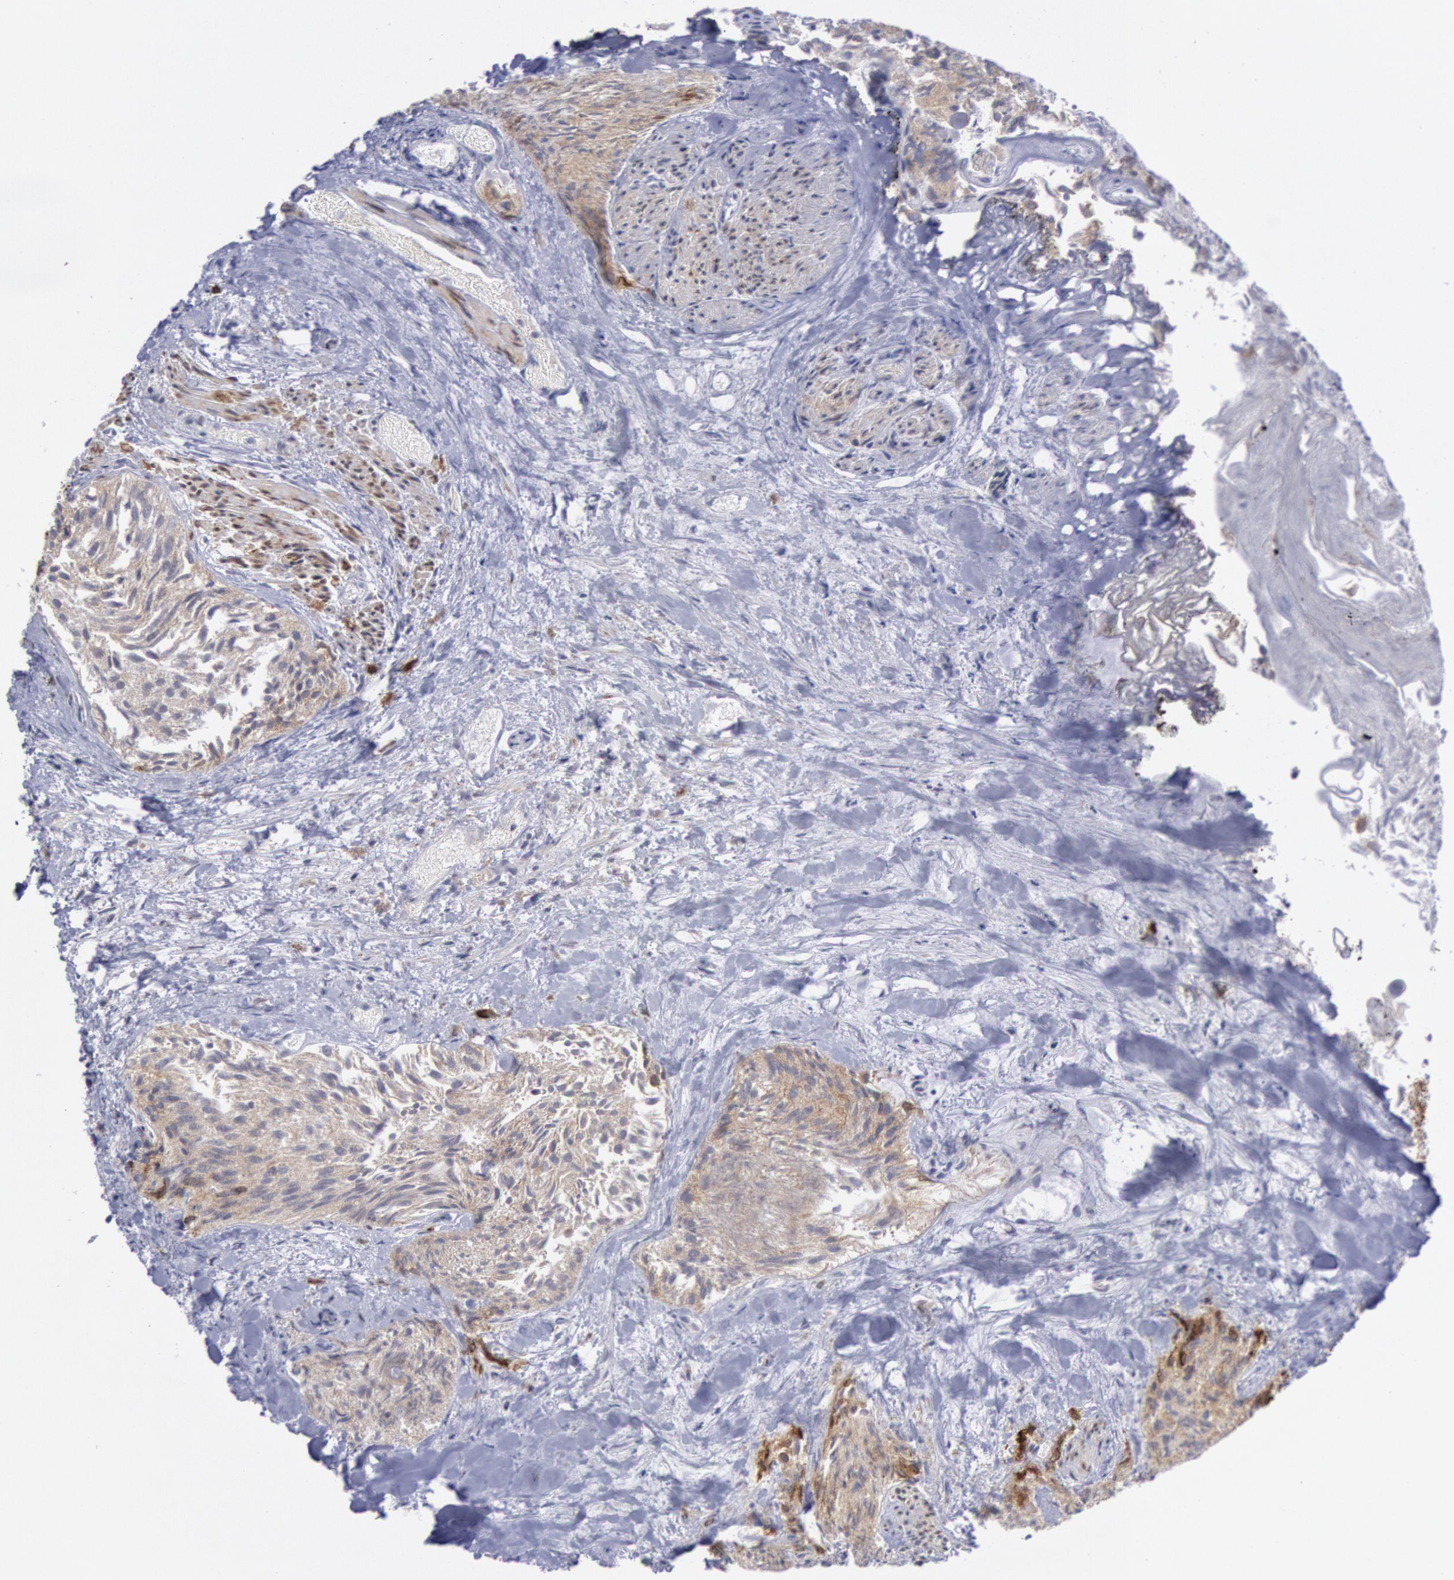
{"staining": {"intensity": "weak", "quantity": "25%-75%", "location": "cytoplasmic/membranous"}, "tissue": "urothelial cancer", "cell_type": "Tumor cells", "image_type": "cancer", "snomed": [{"axis": "morphology", "description": "Urothelial carcinoma, High grade"}, {"axis": "topography", "description": "Urinary bladder"}], "caption": "Protein positivity by IHC demonstrates weak cytoplasmic/membranous positivity in approximately 25%-75% of tumor cells in high-grade urothelial carcinoma.", "gene": "PTGS2", "patient": {"sex": "female", "age": 78}}